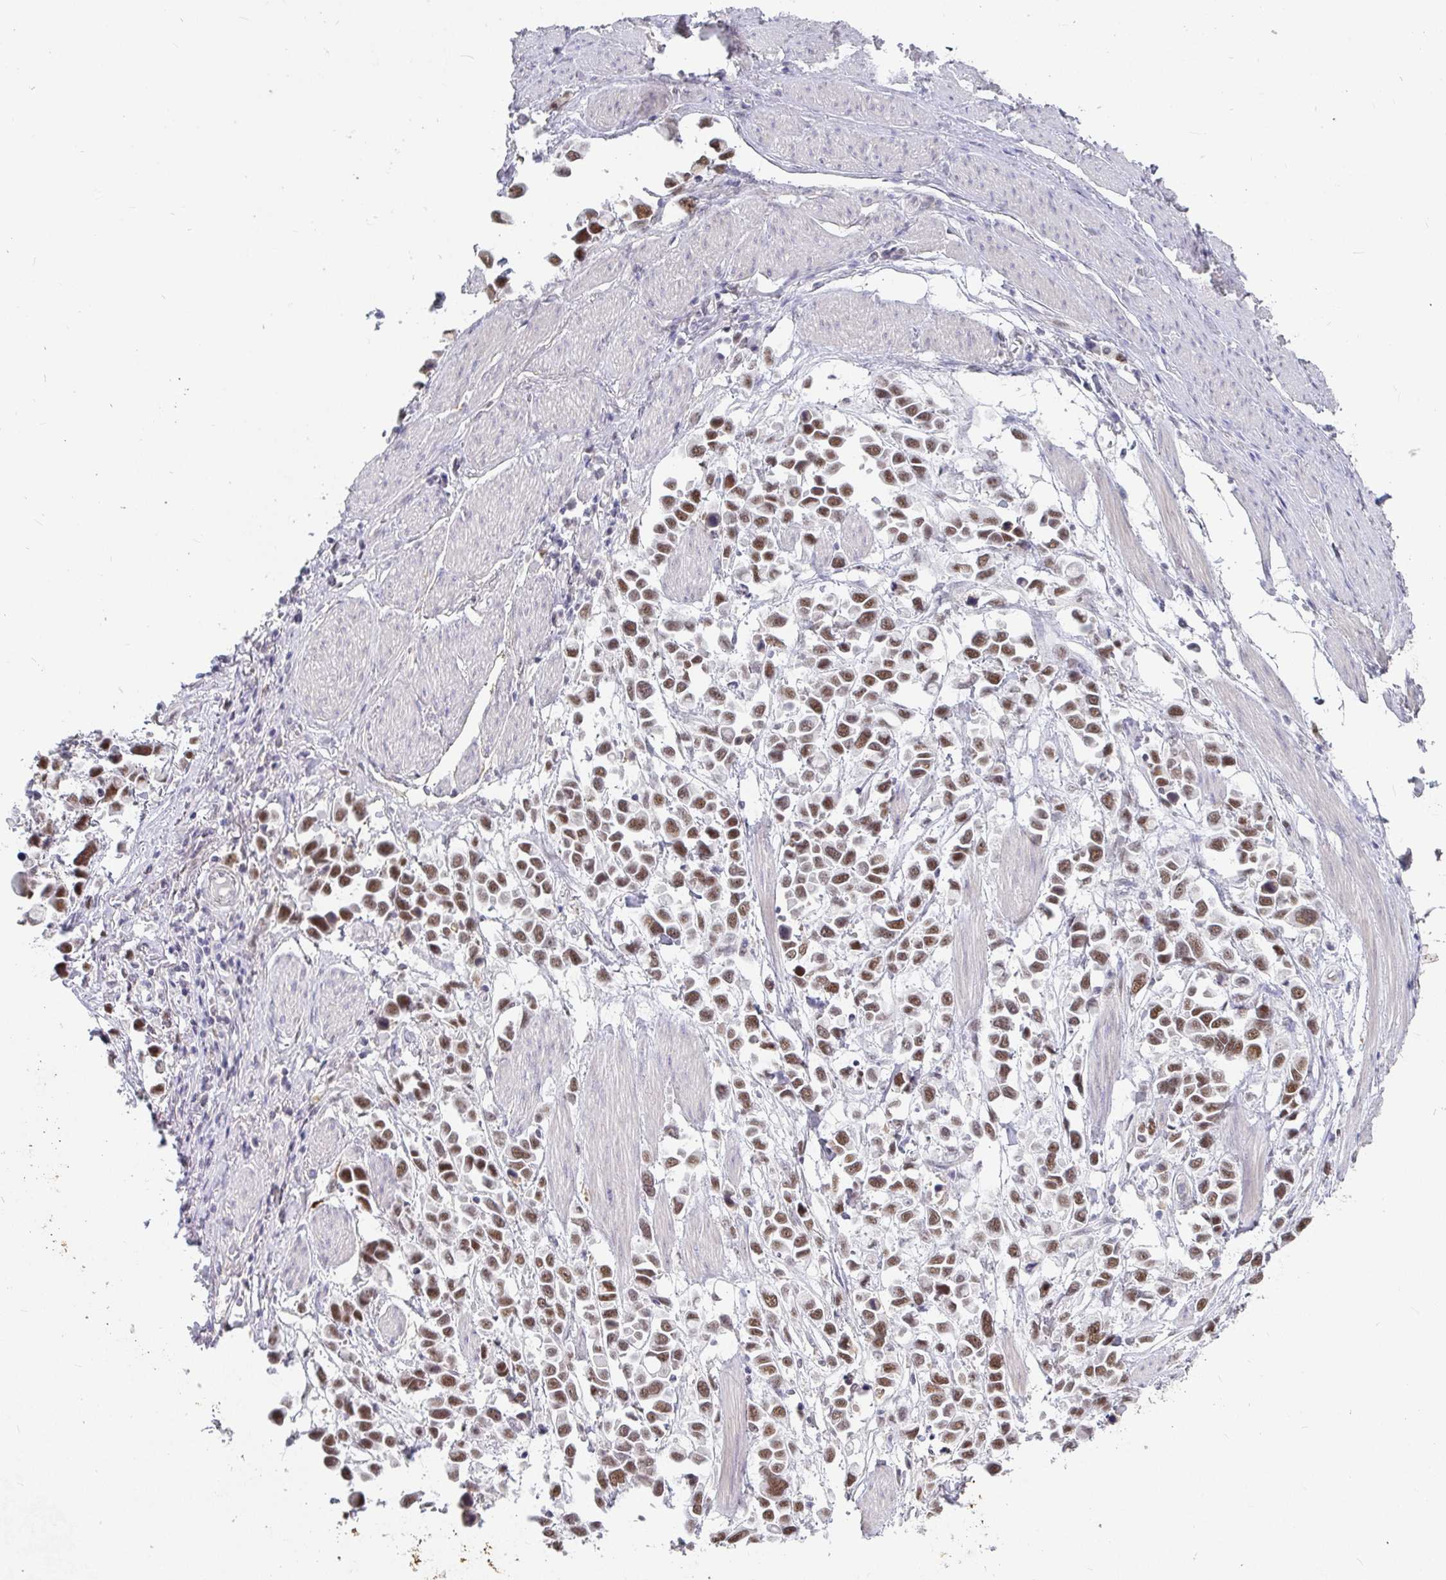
{"staining": {"intensity": "moderate", "quantity": ">75%", "location": "nuclear"}, "tissue": "stomach cancer", "cell_type": "Tumor cells", "image_type": "cancer", "snomed": [{"axis": "morphology", "description": "Adenocarcinoma, NOS"}, {"axis": "topography", "description": "Stomach"}], "caption": "Immunohistochemistry (DAB) staining of stomach adenocarcinoma displays moderate nuclear protein staining in about >75% of tumor cells.", "gene": "RCOR1", "patient": {"sex": "female", "age": 81}}